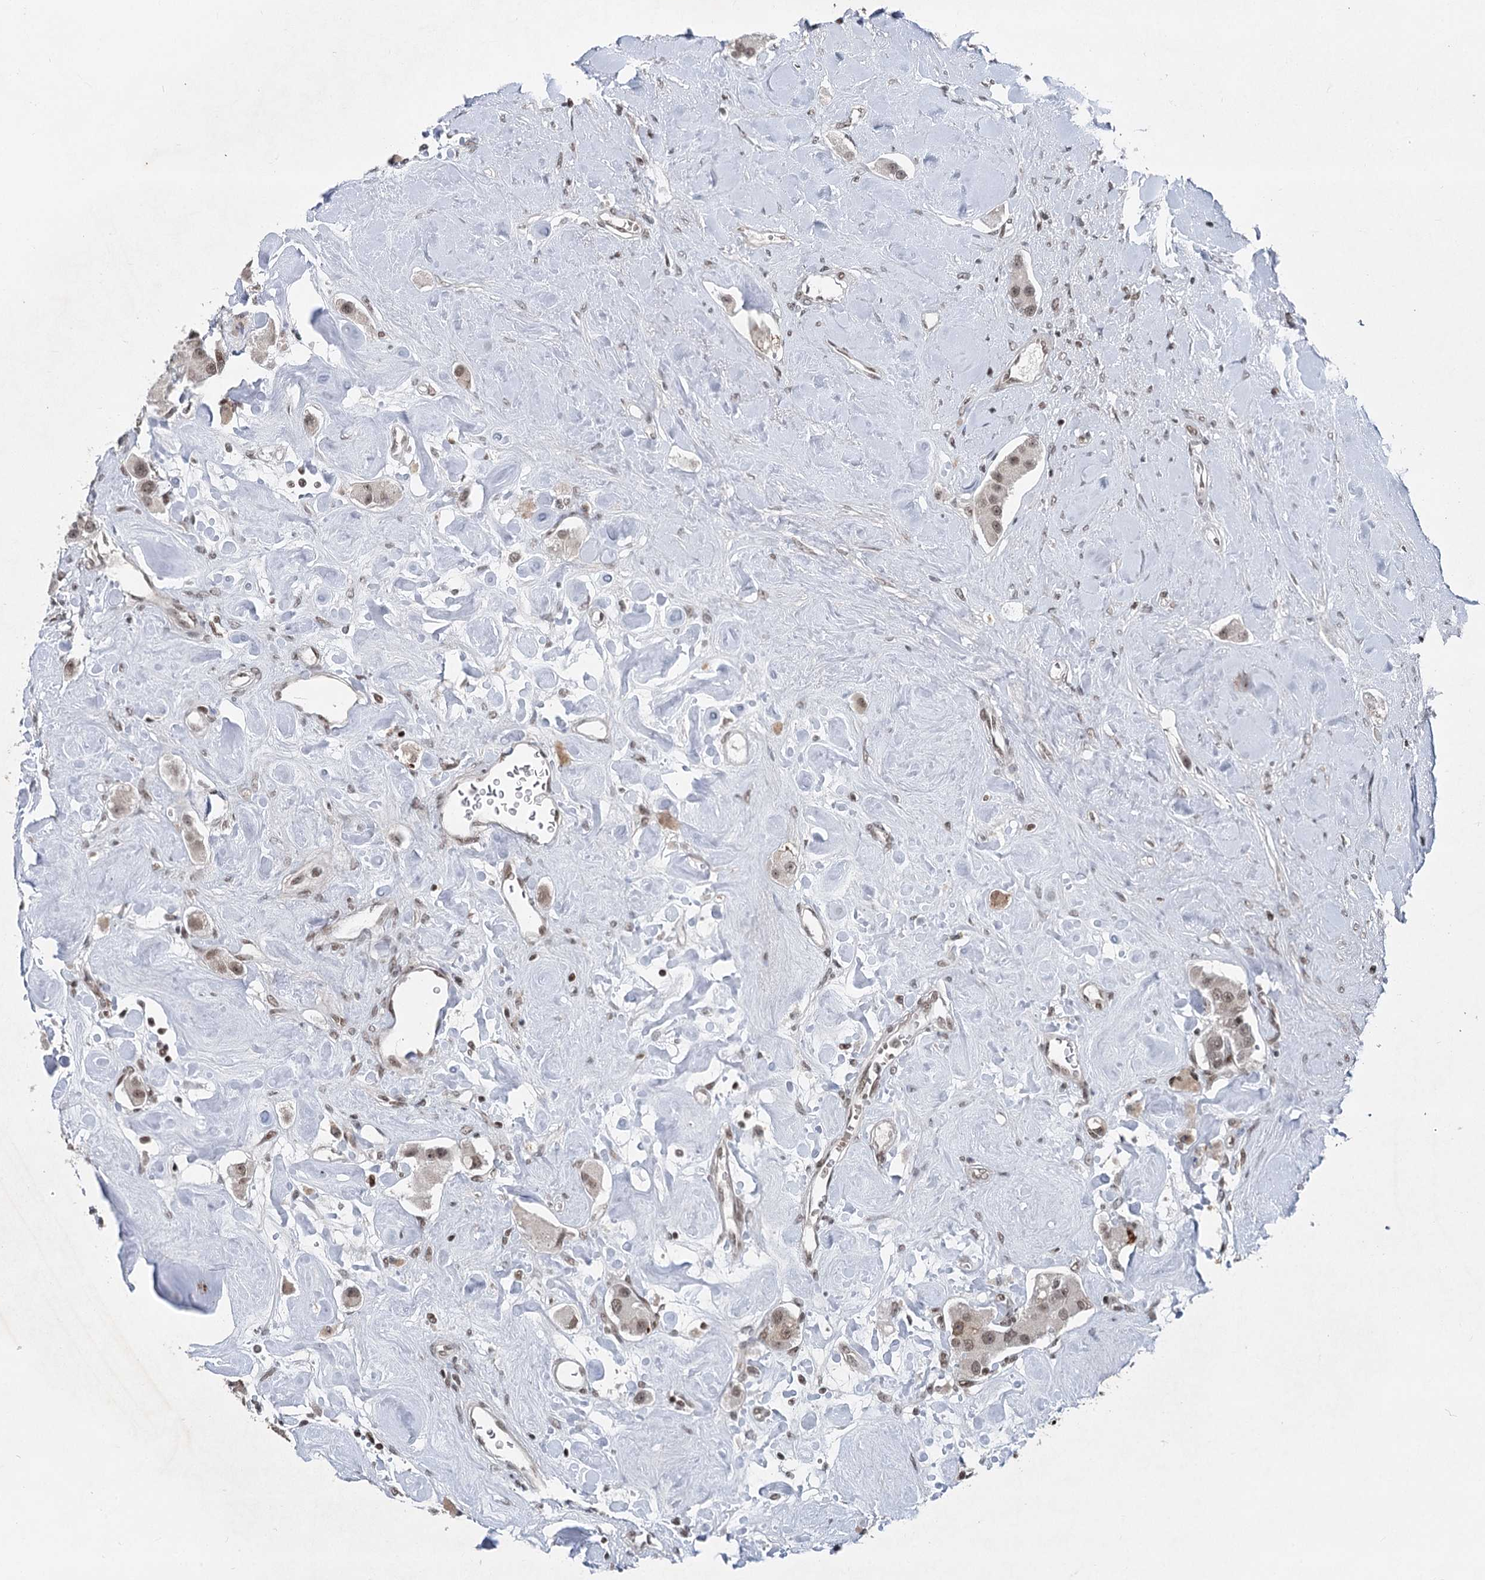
{"staining": {"intensity": "weak", "quantity": ">75%", "location": "nuclear"}, "tissue": "carcinoid", "cell_type": "Tumor cells", "image_type": "cancer", "snomed": [{"axis": "morphology", "description": "Carcinoid, malignant, NOS"}, {"axis": "topography", "description": "Pancreas"}], "caption": "Human malignant carcinoid stained with a protein marker displays weak staining in tumor cells.", "gene": "CGGBP1", "patient": {"sex": "male", "age": 41}}